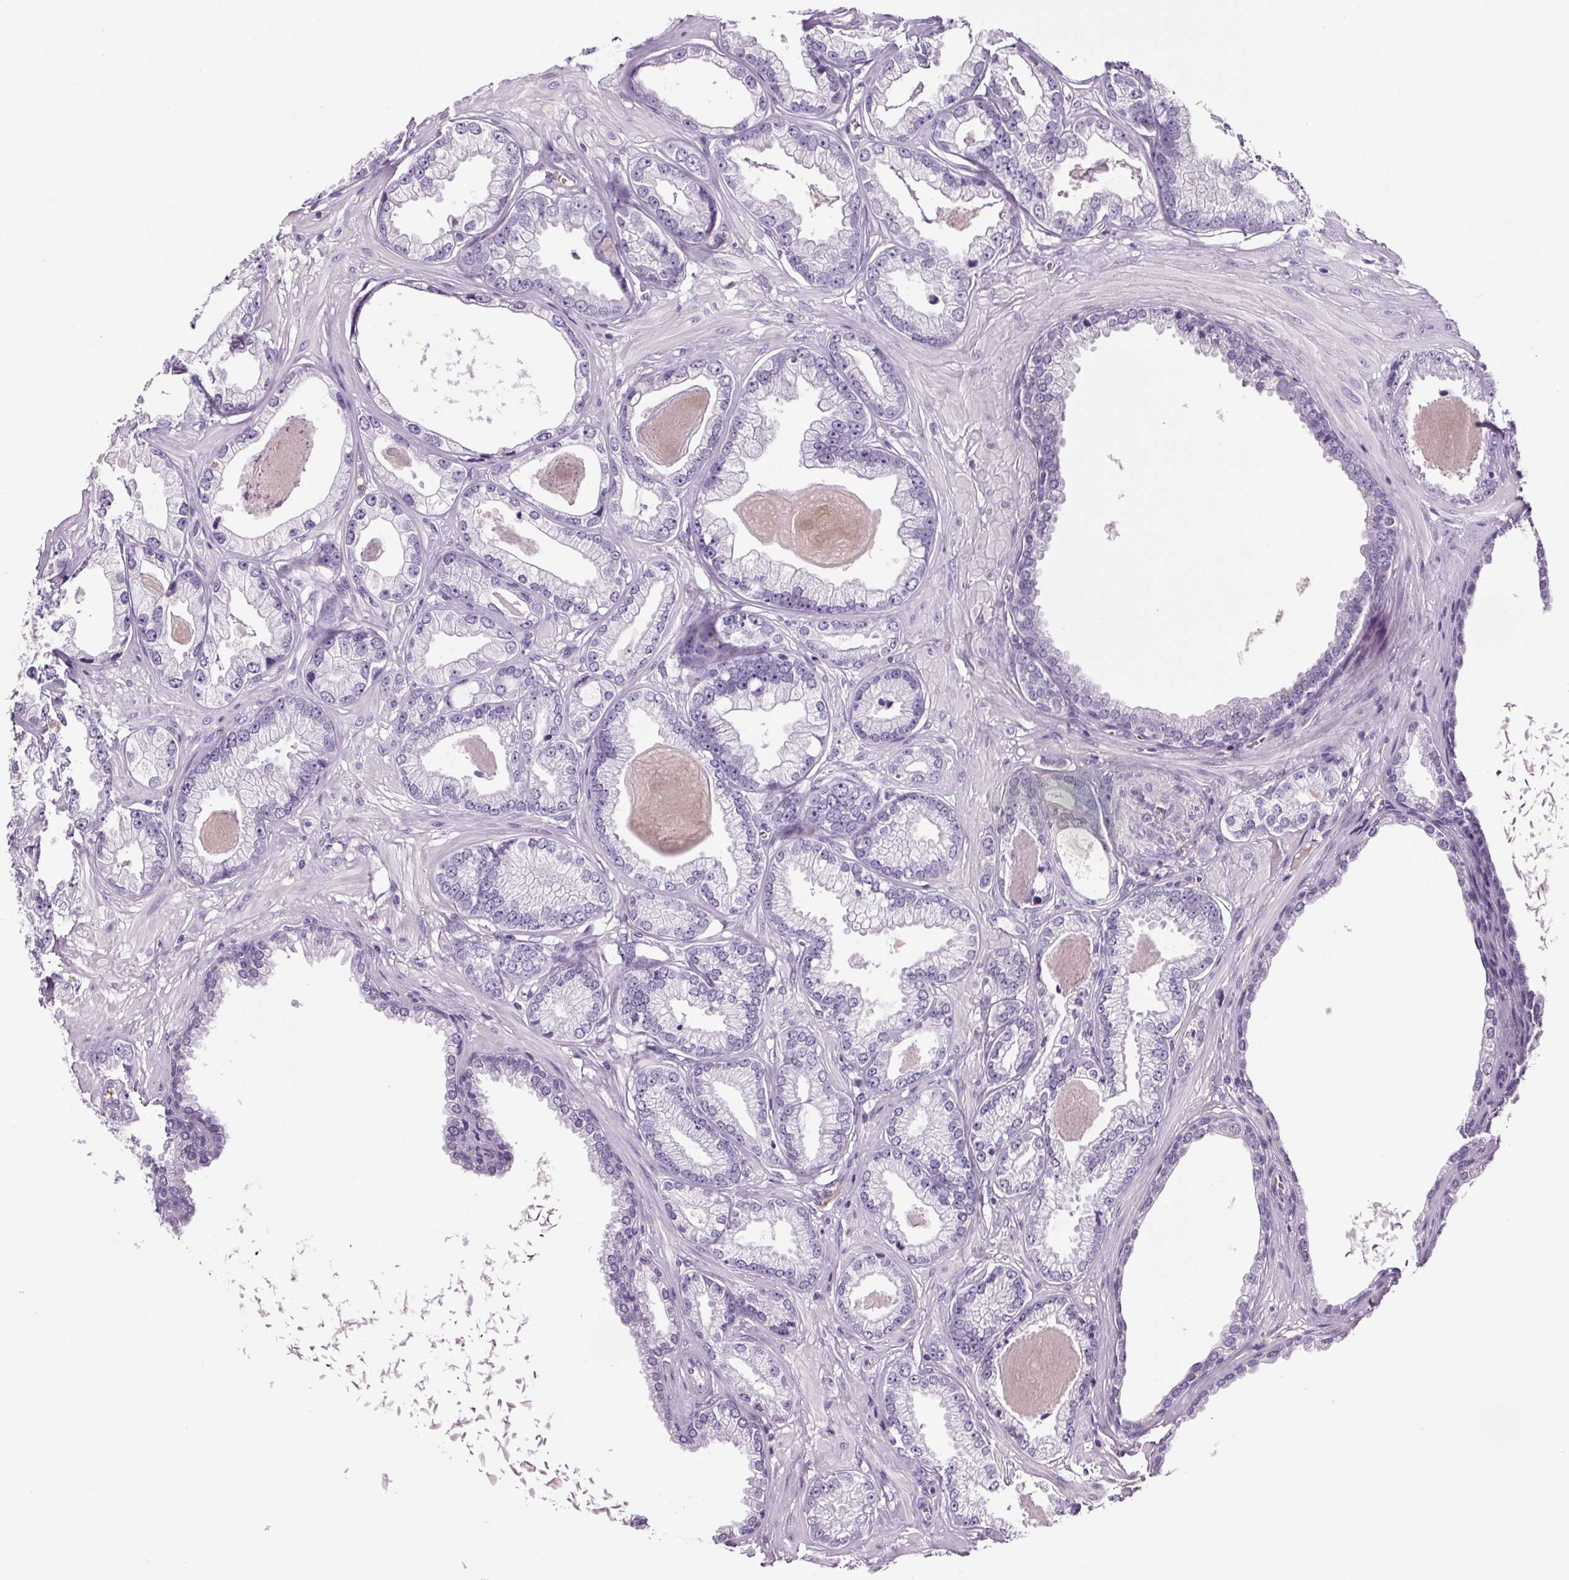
{"staining": {"intensity": "negative", "quantity": "none", "location": "none"}, "tissue": "prostate cancer", "cell_type": "Tumor cells", "image_type": "cancer", "snomed": [{"axis": "morphology", "description": "Adenocarcinoma, Low grade"}, {"axis": "topography", "description": "Prostate"}], "caption": "IHC micrograph of neoplastic tissue: human prostate cancer stained with DAB exhibits no significant protein staining in tumor cells. (Immunohistochemistry, brightfield microscopy, high magnification).", "gene": "CD5L", "patient": {"sex": "male", "age": 64}}